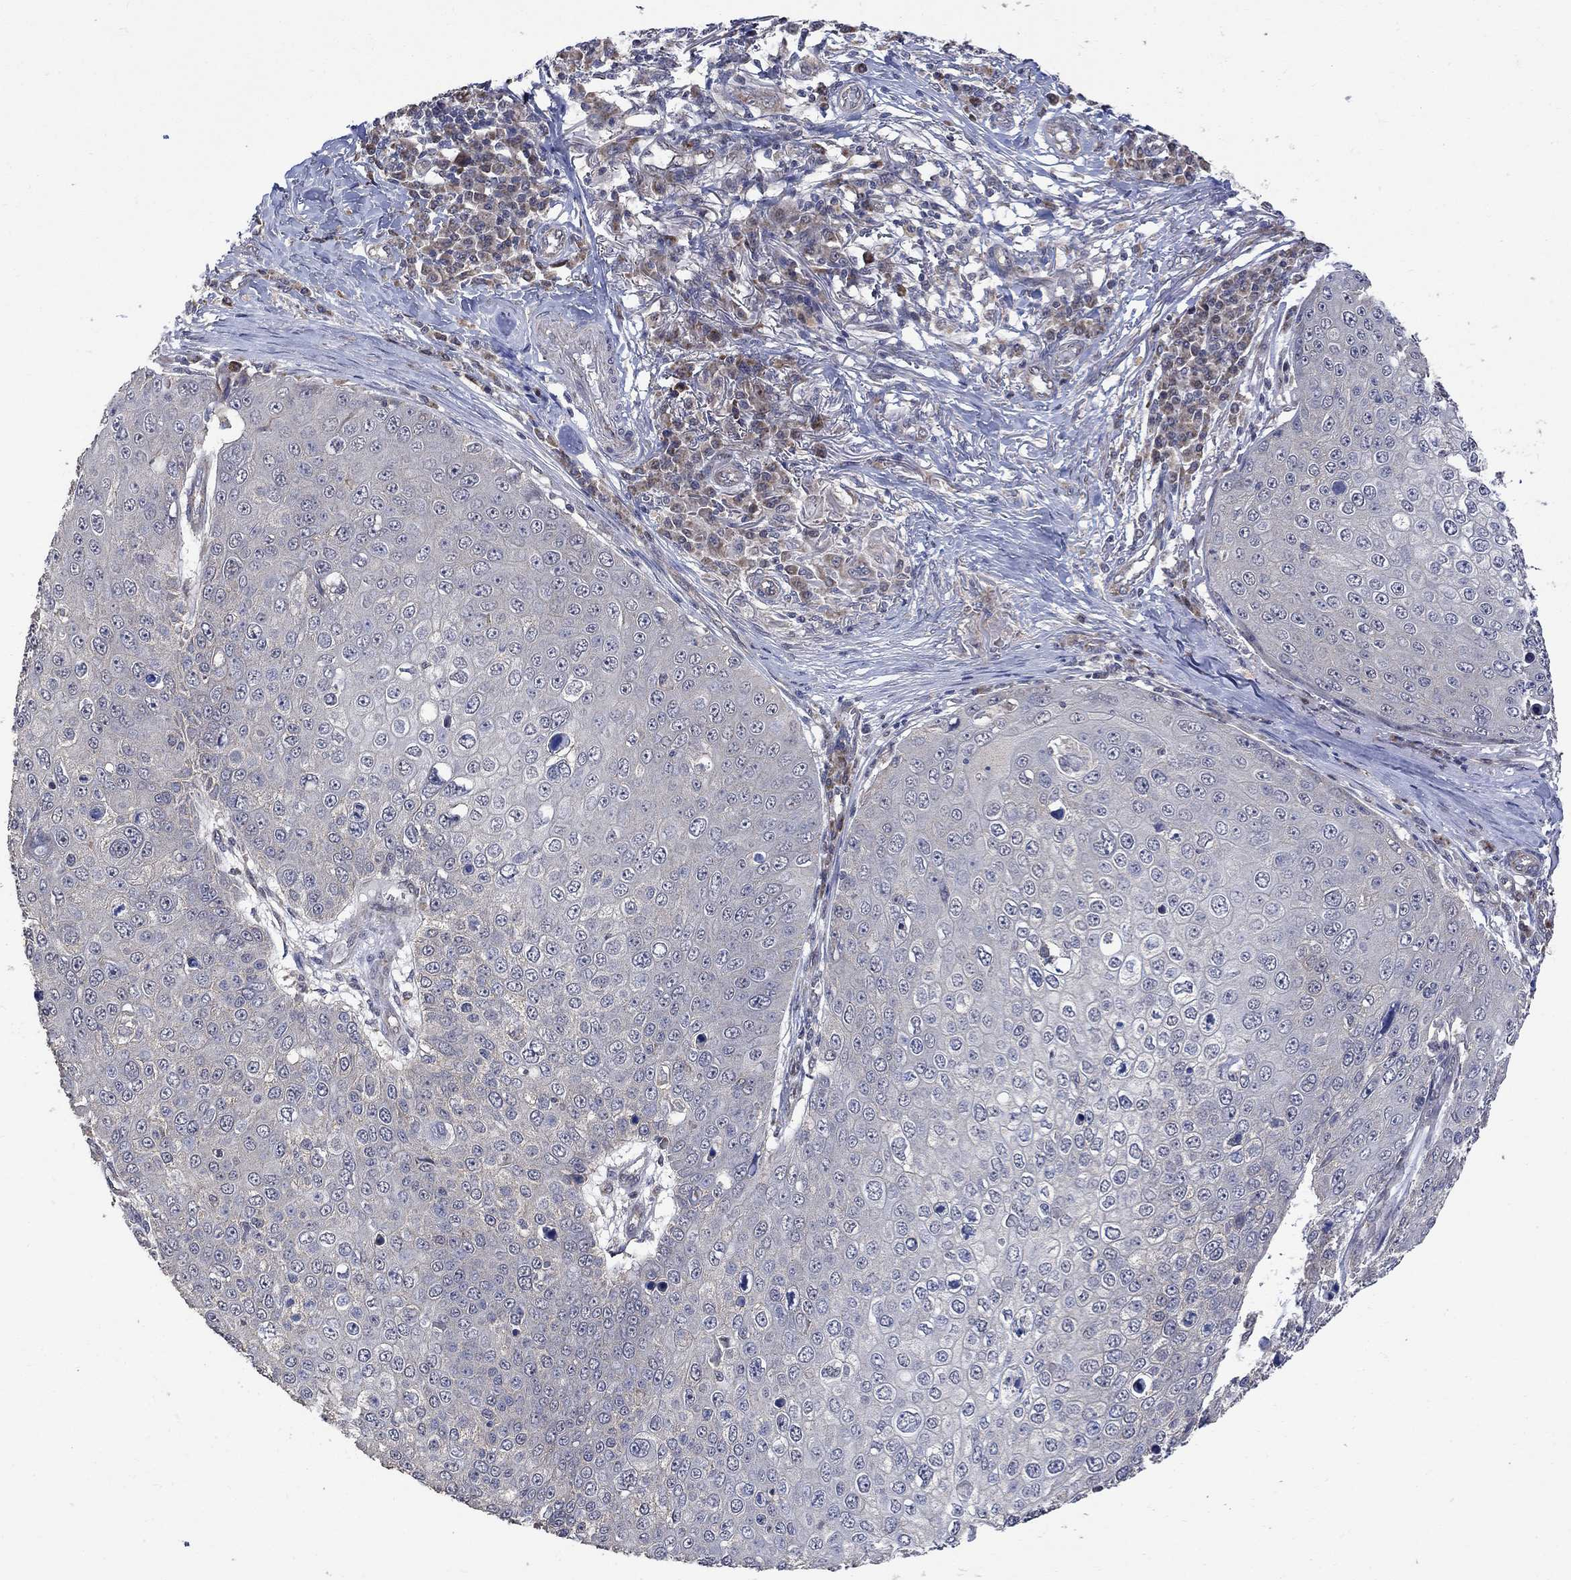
{"staining": {"intensity": "negative", "quantity": "none", "location": "none"}, "tissue": "skin cancer", "cell_type": "Tumor cells", "image_type": "cancer", "snomed": [{"axis": "morphology", "description": "Squamous cell carcinoma, NOS"}, {"axis": "topography", "description": "Skin"}], "caption": "The image exhibits no staining of tumor cells in skin cancer (squamous cell carcinoma).", "gene": "ANKRA2", "patient": {"sex": "male", "age": 71}}